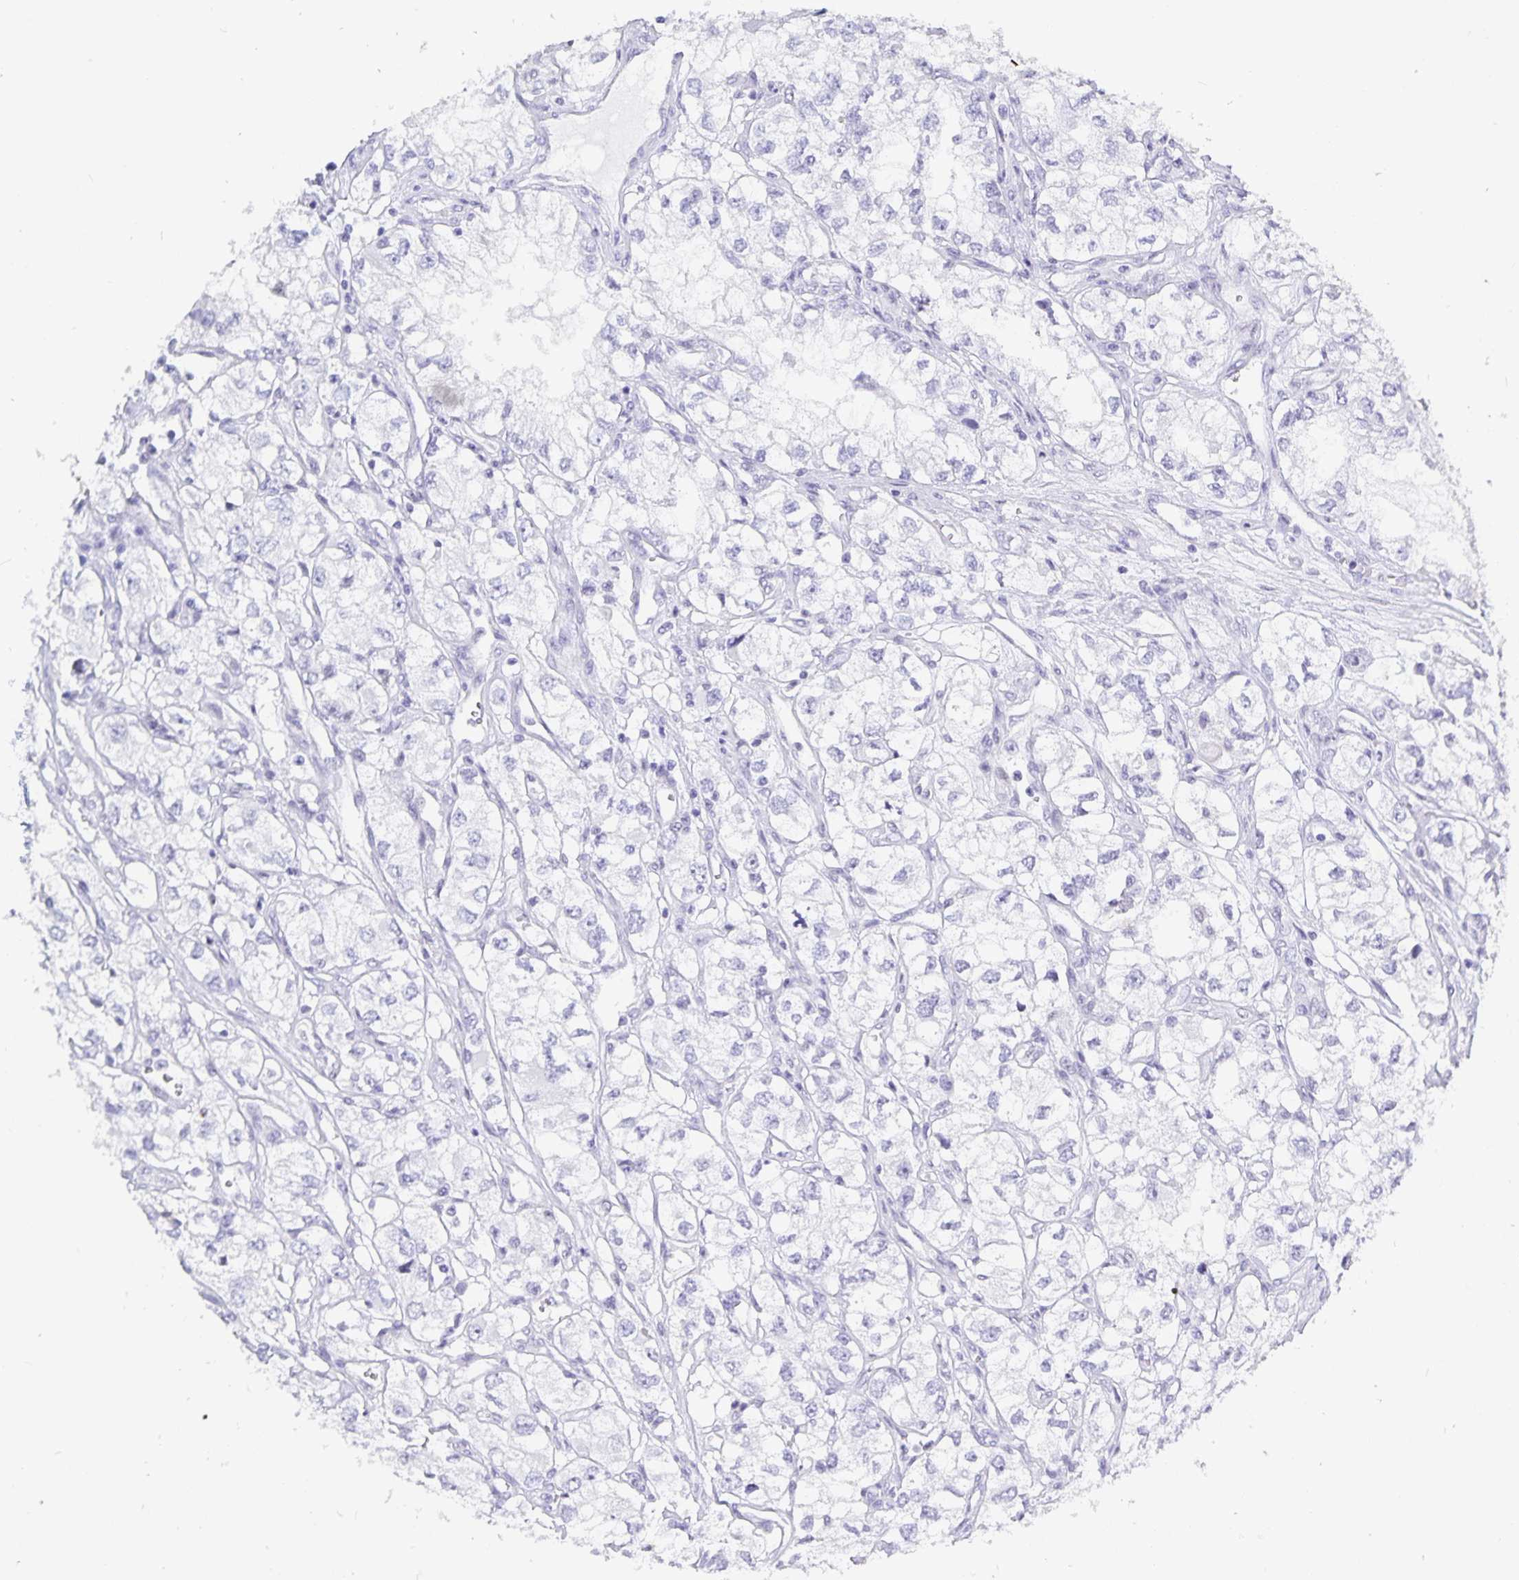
{"staining": {"intensity": "negative", "quantity": "none", "location": "none"}, "tissue": "renal cancer", "cell_type": "Tumor cells", "image_type": "cancer", "snomed": [{"axis": "morphology", "description": "Adenocarcinoma, NOS"}, {"axis": "topography", "description": "Kidney"}], "caption": "DAB (3,3'-diaminobenzidine) immunohistochemical staining of renal cancer exhibits no significant positivity in tumor cells.", "gene": "HMGB3", "patient": {"sex": "female", "age": 59}}